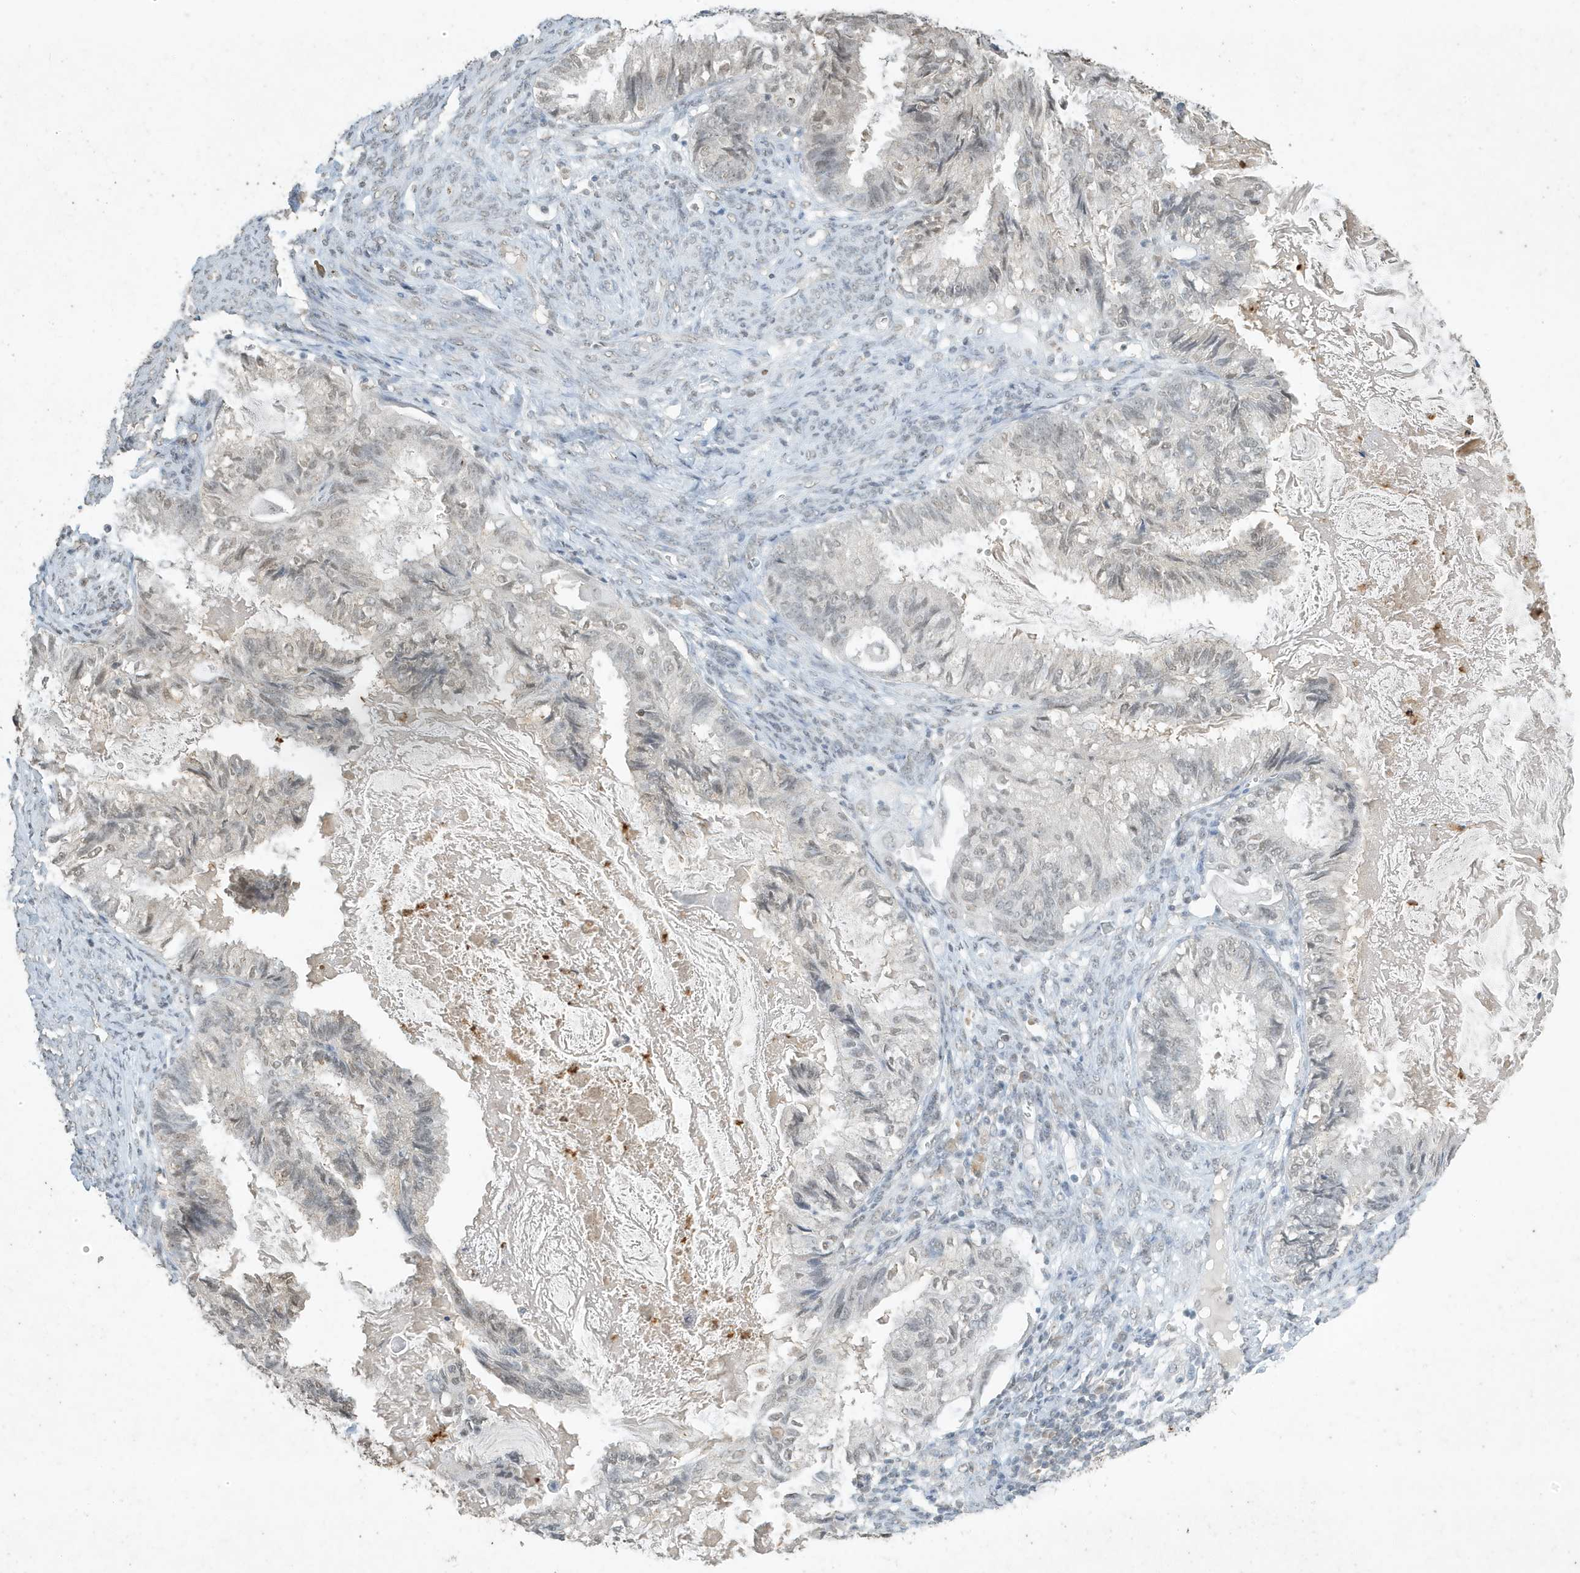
{"staining": {"intensity": "weak", "quantity": "<25%", "location": "nuclear"}, "tissue": "cervical cancer", "cell_type": "Tumor cells", "image_type": "cancer", "snomed": [{"axis": "morphology", "description": "Normal tissue, NOS"}, {"axis": "morphology", "description": "Adenocarcinoma, NOS"}, {"axis": "topography", "description": "Cervix"}, {"axis": "topography", "description": "Endometrium"}], "caption": "The micrograph demonstrates no significant expression in tumor cells of cervical cancer.", "gene": "DEFA1", "patient": {"sex": "female", "age": 86}}